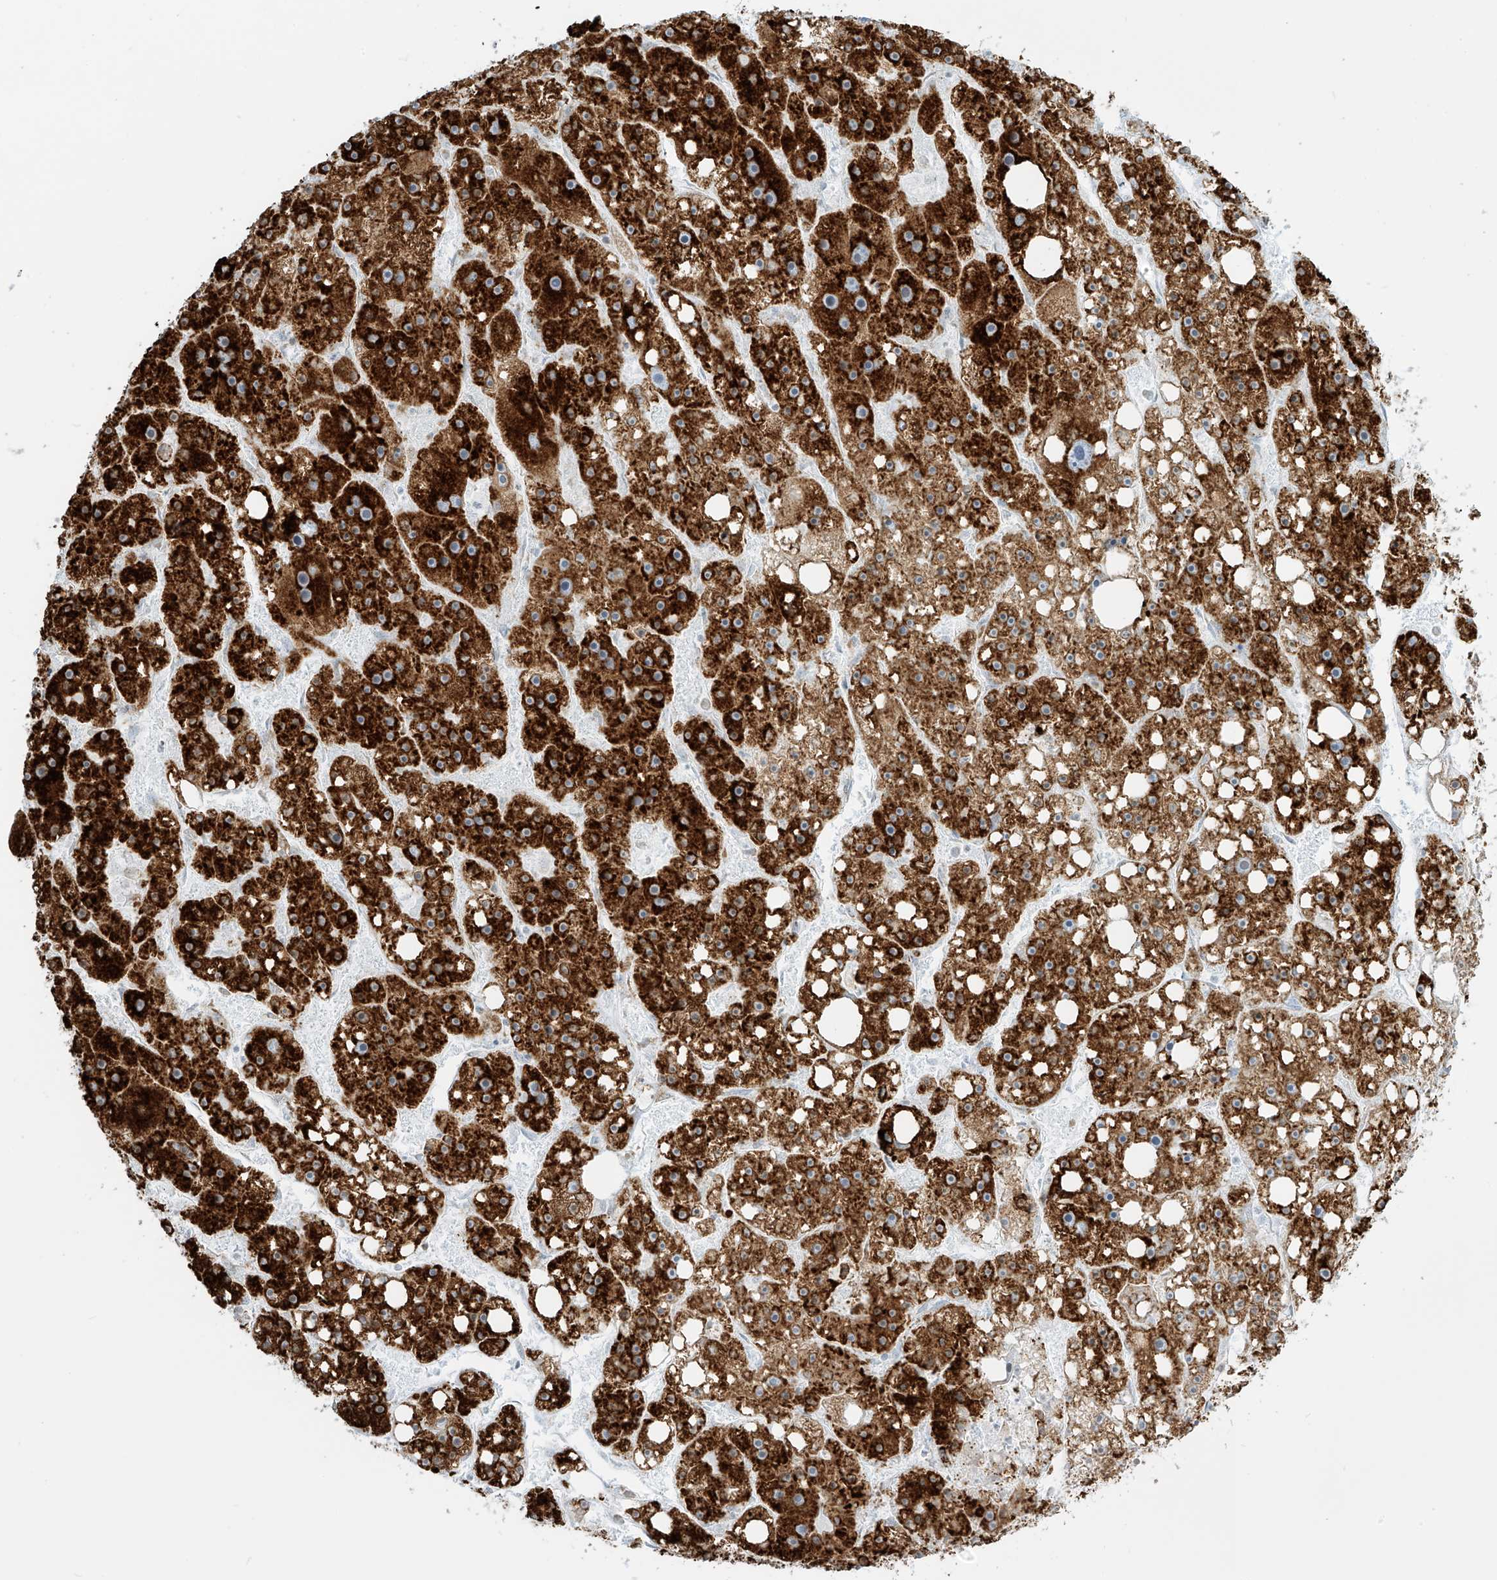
{"staining": {"intensity": "strong", "quantity": ">75%", "location": "cytoplasmic/membranous"}, "tissue": "liver cancer", "cell_type": "Tumor cells", "image_type": "cancer", "snomed": [{"axis": "morphology", "description": "Carcinoma, Hepatocellular, NOS"}, {"axis": "topography", "description": "Liver"}], "caption": "Immunohistochemistry (IHC) of liver cancer (hepatocellular carcinoma) displays high levels of strong cytoplasmic/membranous staining in about >75% of tumor cells.", "gene": "LRRC59", "patient": {"sex": "female", "age": 61}}